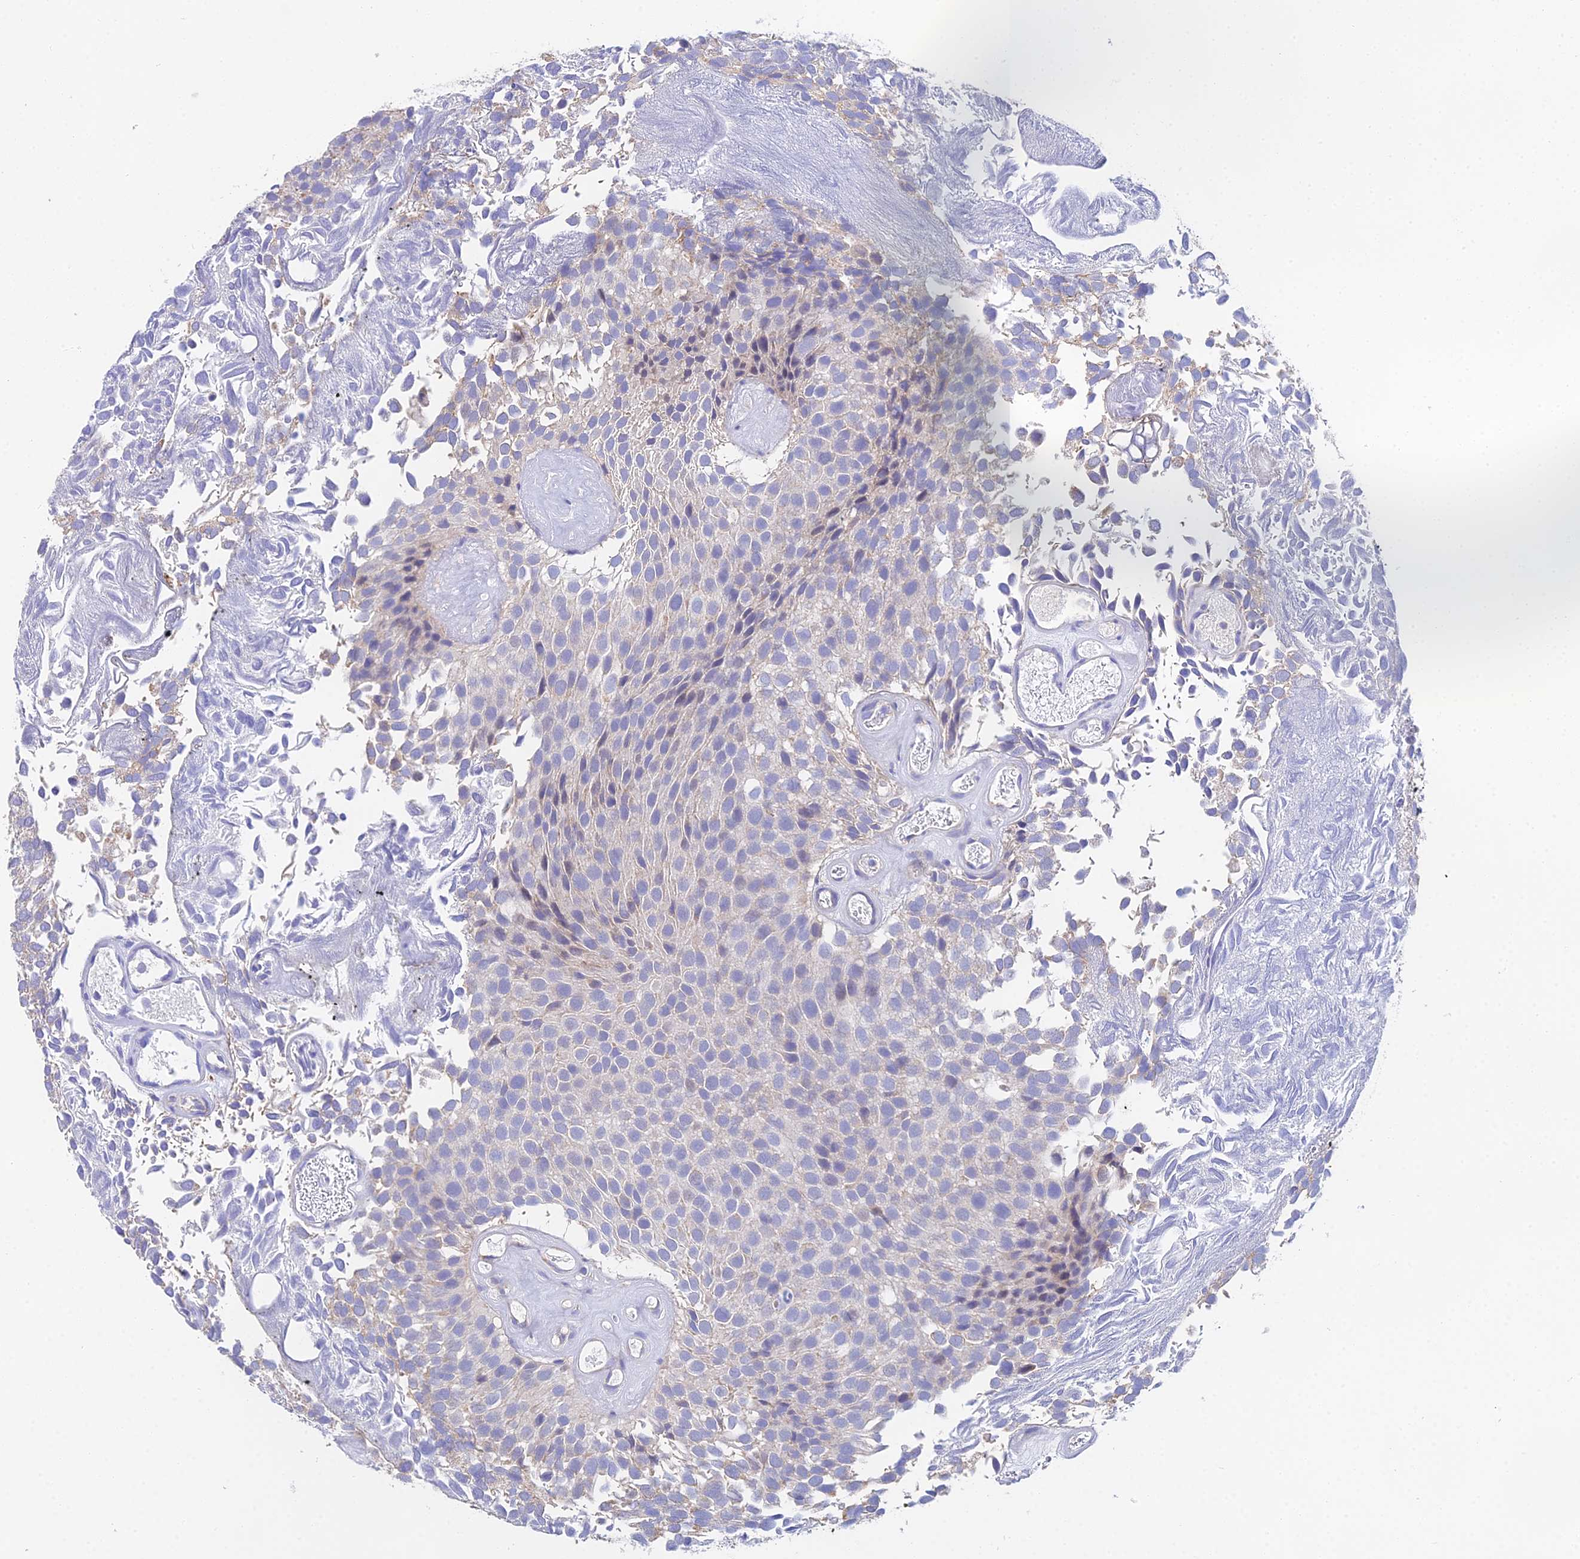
{"staining": {"intensity": "negative", "quantity": "none", "location": "none"}, "tissue": "urothelial cancer", "cell_type": "Tumor cells", "image_type": "cancer", "snomed": [{"axis": "morphology", "description": "Urothelial carcinoma, Low grade"}, {"axis": "topography", "description": "Urinary bladder"}], "caption": "DAB (3,3'-diaminobenzidine) immunohistochemical staining of human low-grade urothelial carcinoma shows no significant expression in tumor cells.", "gene": "PPP2R2C", "patient": {"sex": "male", "age": 89}}